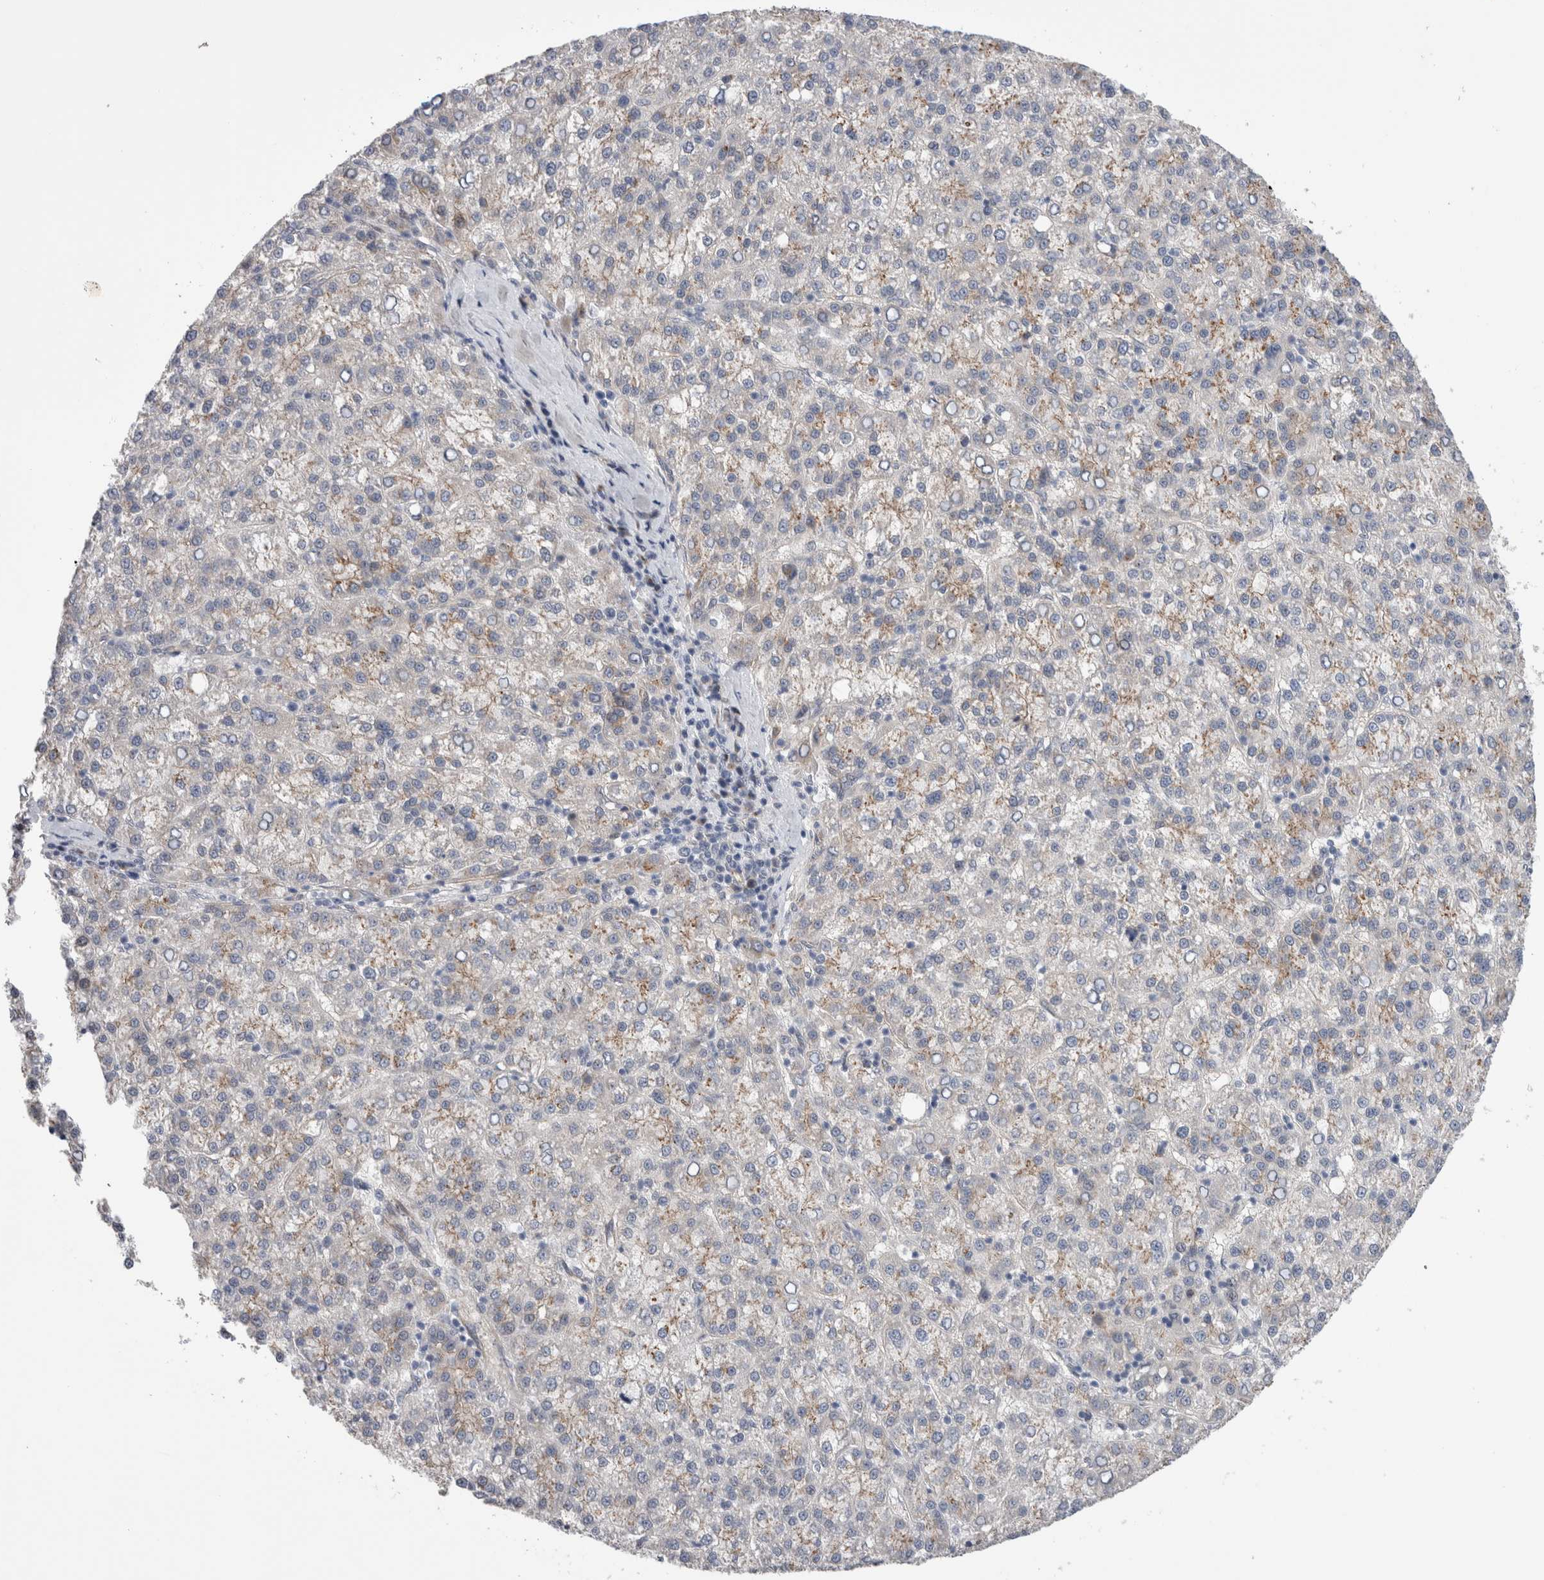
{"staining": {"intensity": "negative", "quantity": "none", "location": "none"}, "tissue": "liver cancer", "cell_type": "Tumor cells", "image_type": "cancer", "snomed": [{"axis": "morphology", "description": "Carcinoma, Hepatocellular, NOS"}, {"axis": "topography", "description": "Liver"}], "caption": "Tumor cells are negative for brown protein staining in liver cancer.", "gene": "TAFA5", "patient": {"sex": "female", "age": 58}}